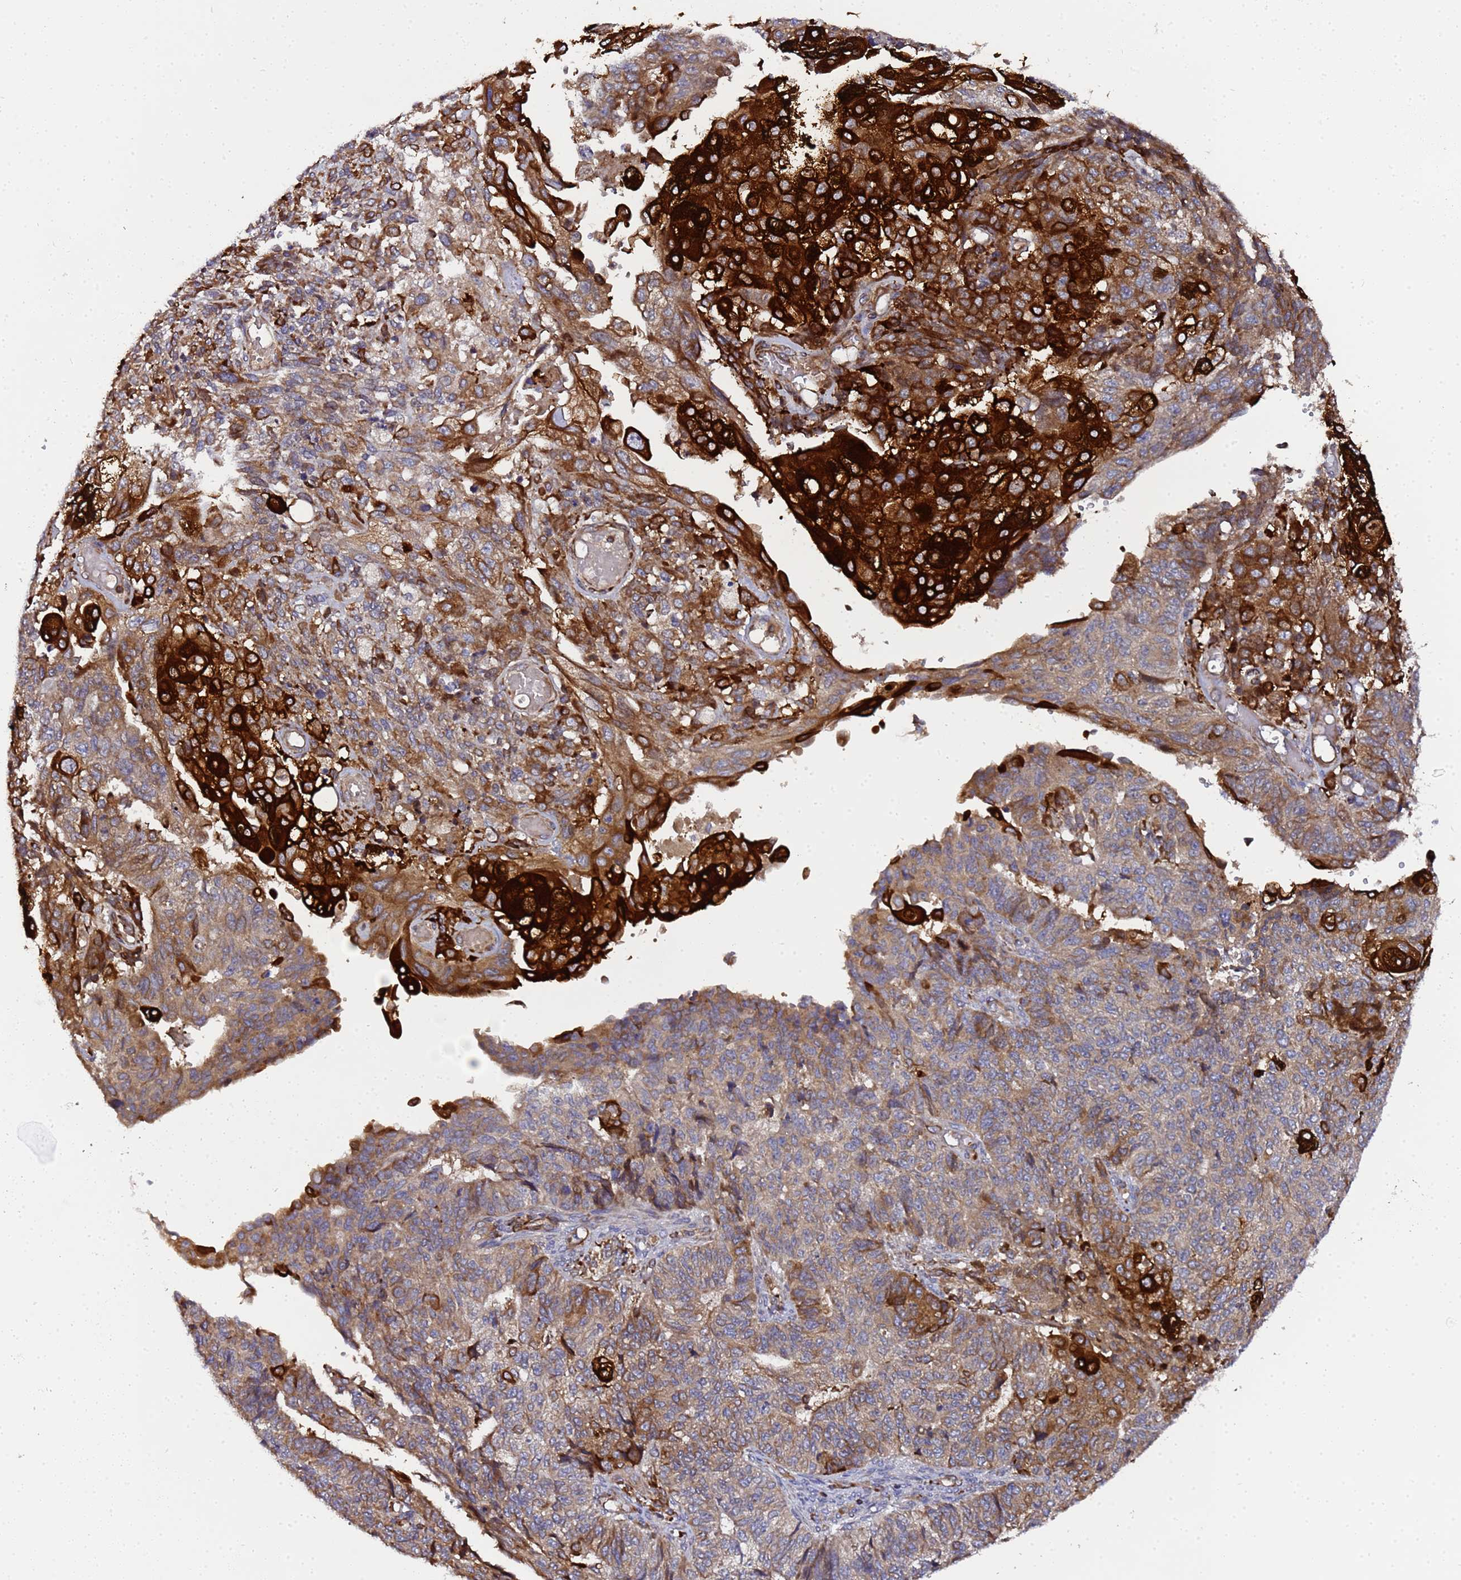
{"staining": {"intensity": "strong", "quantity": "25%-75%", "location": "cytoplasmic/membranous"}, "tissue": "endometrial cancer", "cell_type": "Tumor cells", "image_type": "cancer", "snomed": [{"axis": "morphology", "description": "Adenocarcinoma, NOS"}, {"axis": "topography", "description": "Endometrium"}], "caption": "A high amount of strong cytoplasmic/membranous positivity is seen in about 25%-75% of tumor cells in endometrial cancer (adenocarcinoma) tissue.", "gene": "MOCS1", "patient": {"sex": "female", "age": 32}}